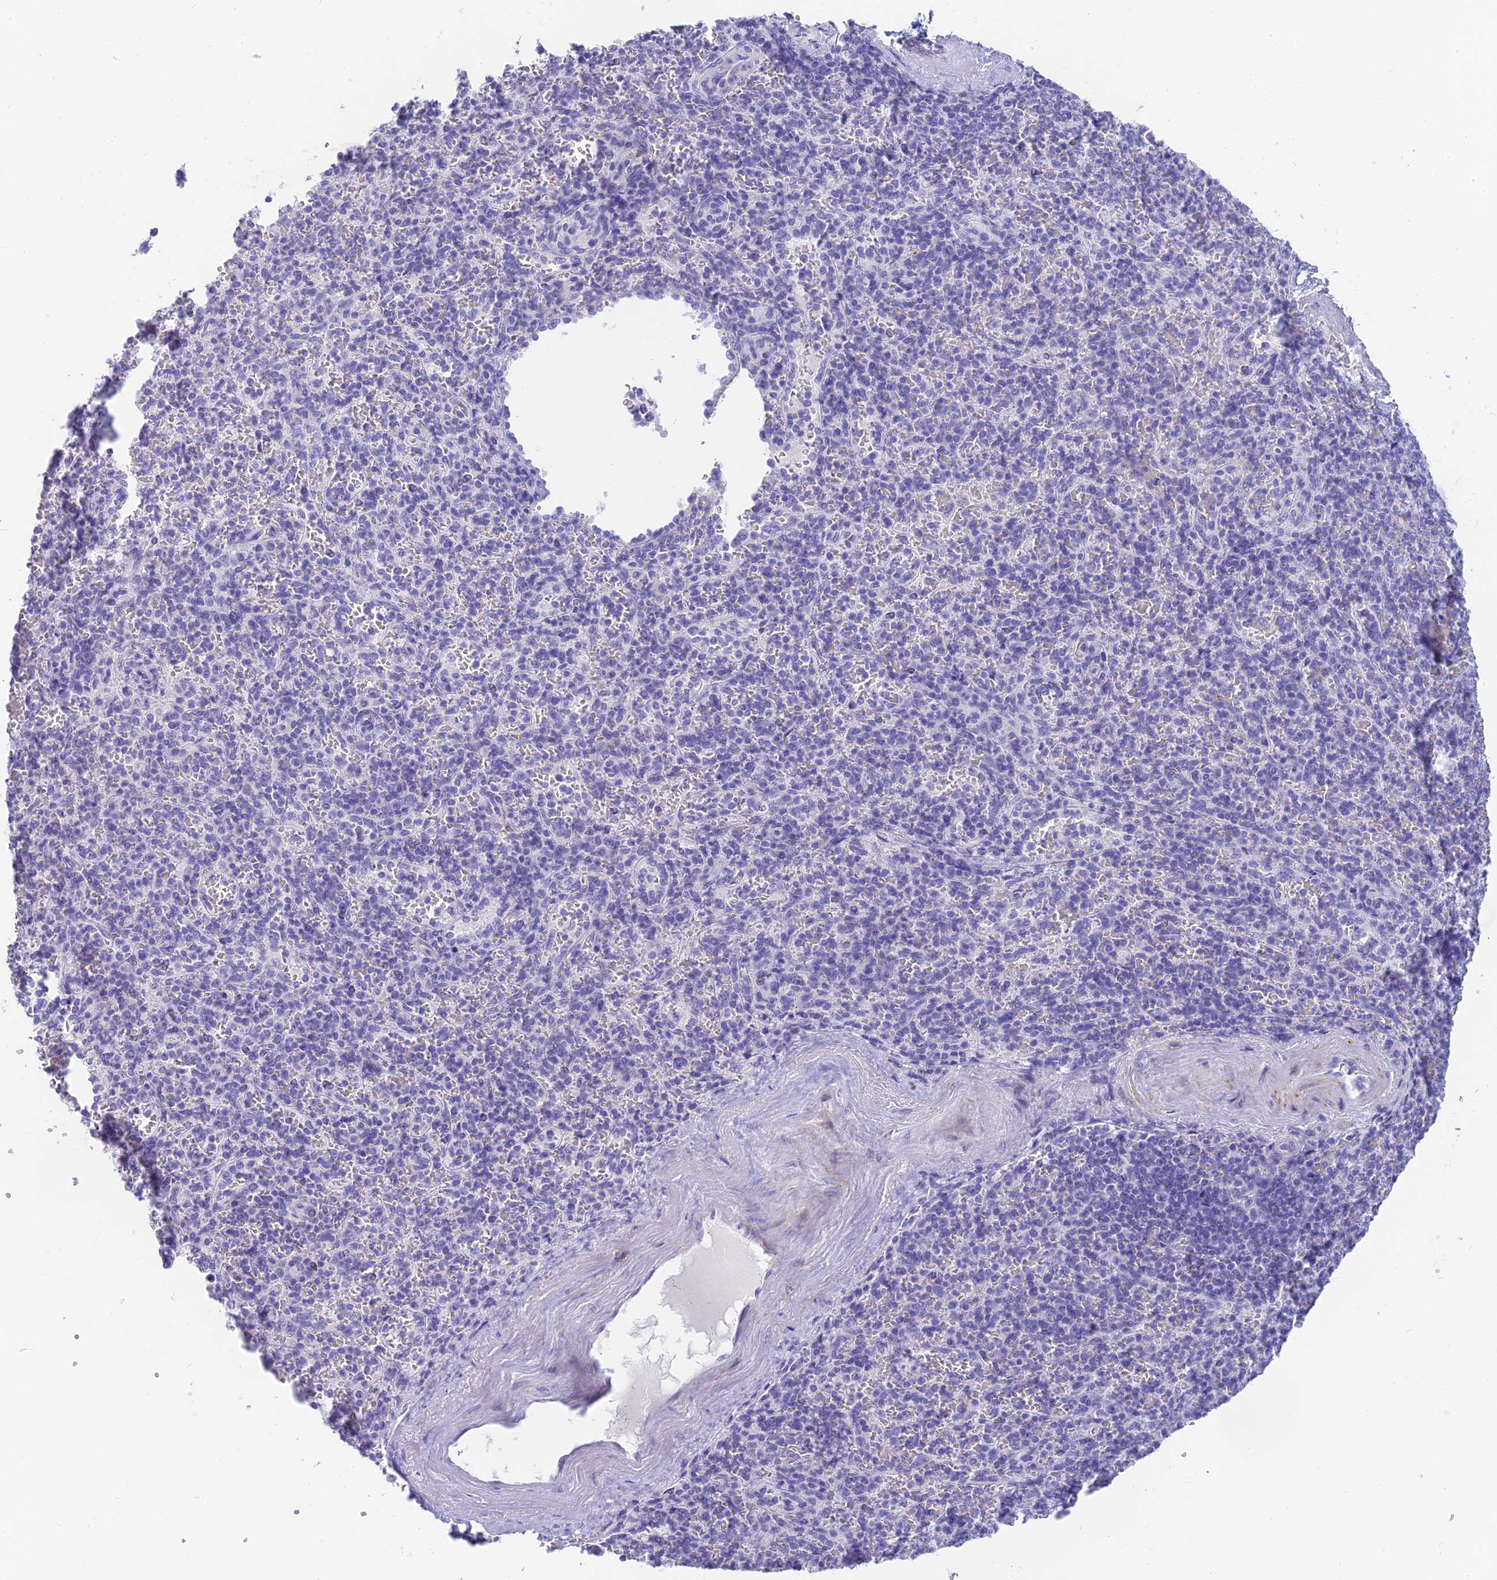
{"staining": {"intensity": "negative", "quantity": "none", "location": "none"}, "tissue": "spleen", "cell_type": "Cells in red pulp", "image_type": "normal", "snomed": [{"axis": "morphology", "description": "Normal tissue, NOS"}, {"axis": "topography", "description": "Spleen"}], "caption": "Immunohistochemical staining of unremarkable spleen shows no significant staining in cells in red pulp.", "gene": "SLC36A2", "patient": {"sex": "male", "age": 82}}